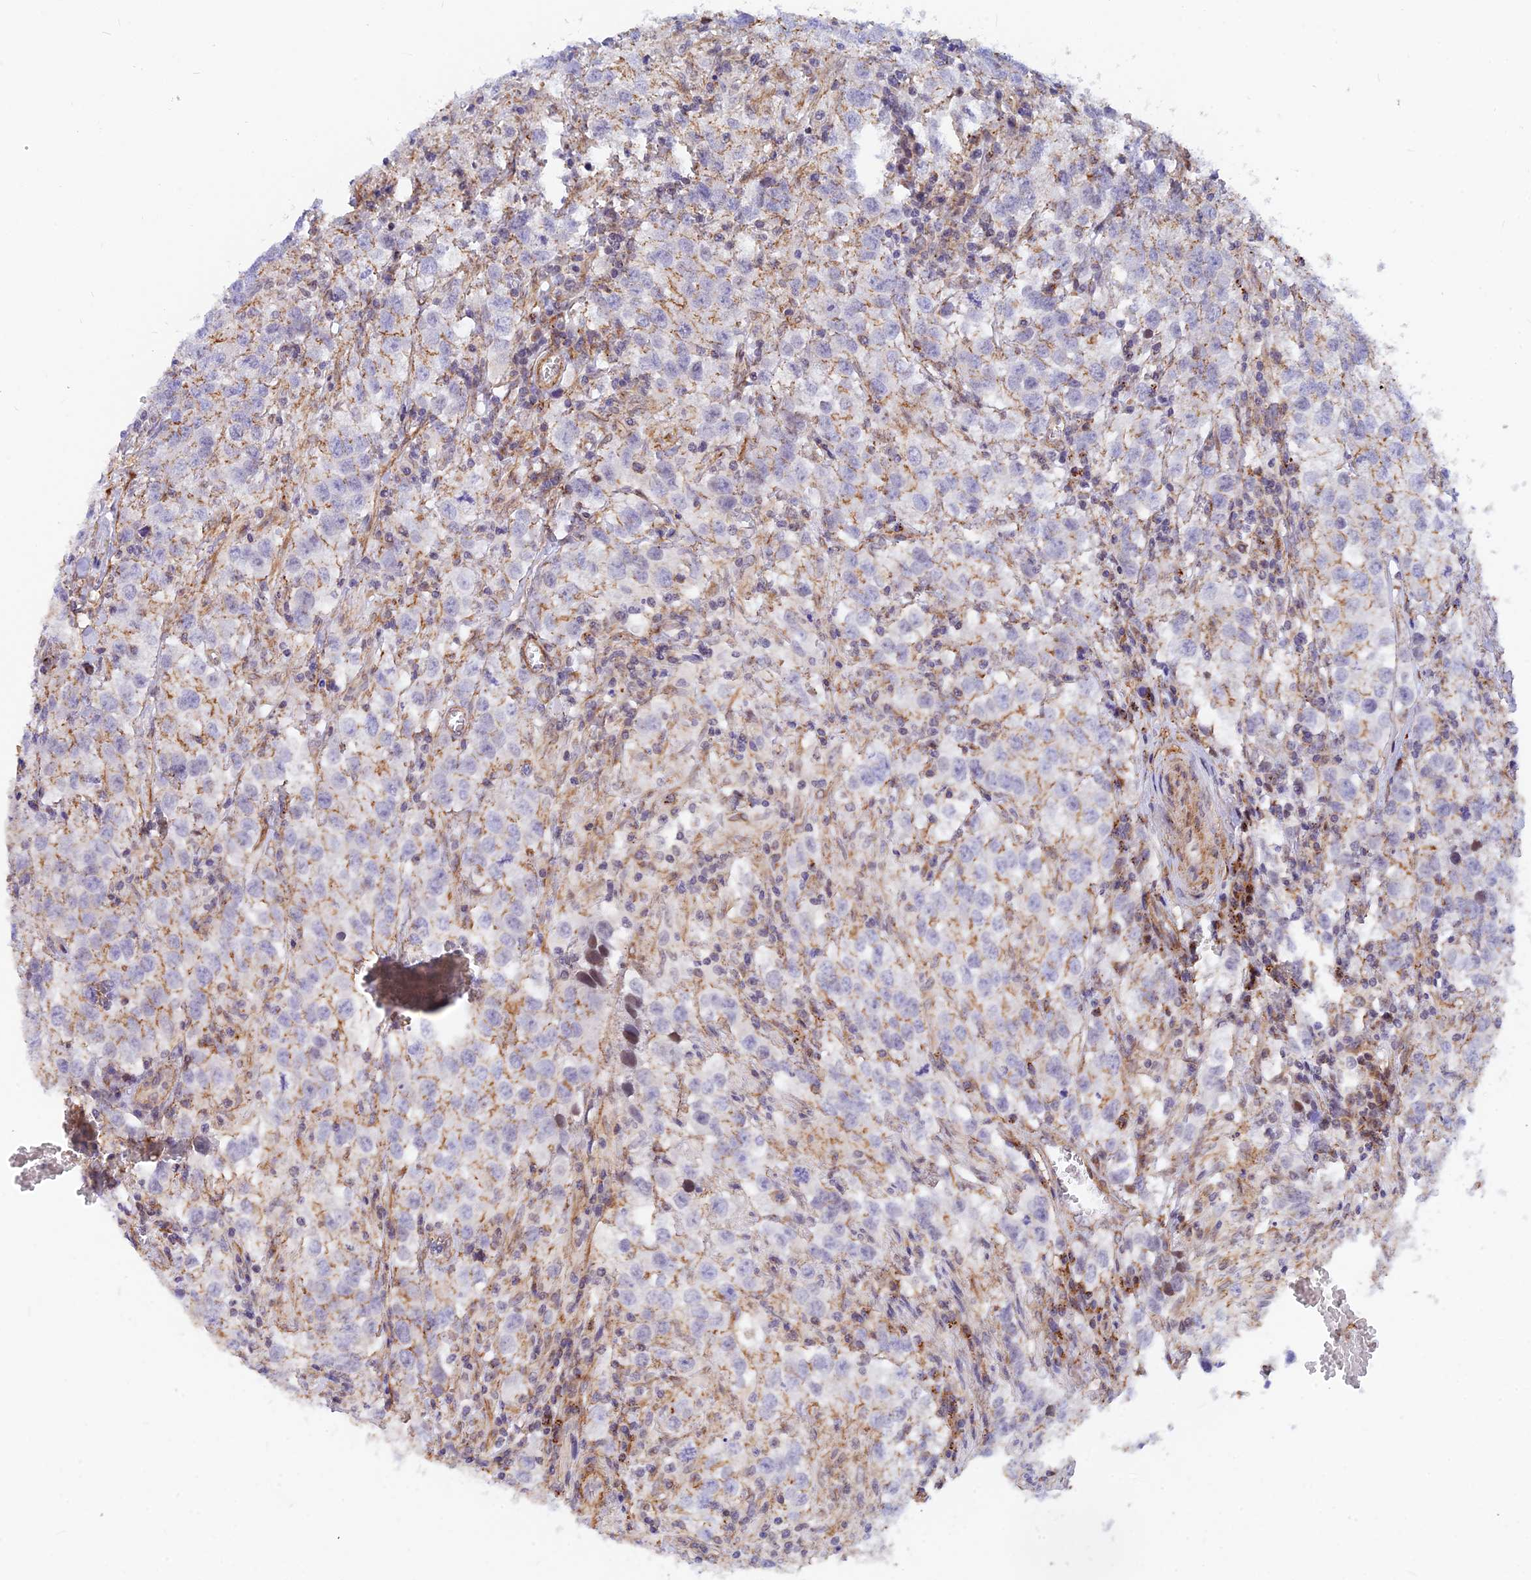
{"staining": {"intensity": "weak", "quantity": "<25%", "location": "cytoplasmic/membranous"}, "tissue": "testis cancer", "cell_type": "Tumor cells", "image_type": "cancer", "snomed": [{"axis": "morphology", "description": "Seminoma, NOS"}, {"axis": "morphology", "description": "Carcinoma, Embryonal, NOS"}, {"axis": "topography", "description": "Testis"}], "caption": "IHC image of neoplastic tissue: human seminoma (testis) stained with DAB exhibits no significant protein staining in tumor cells.", "gene": "VSTM2L", "patient": {"sex": "male", "age": 43}}